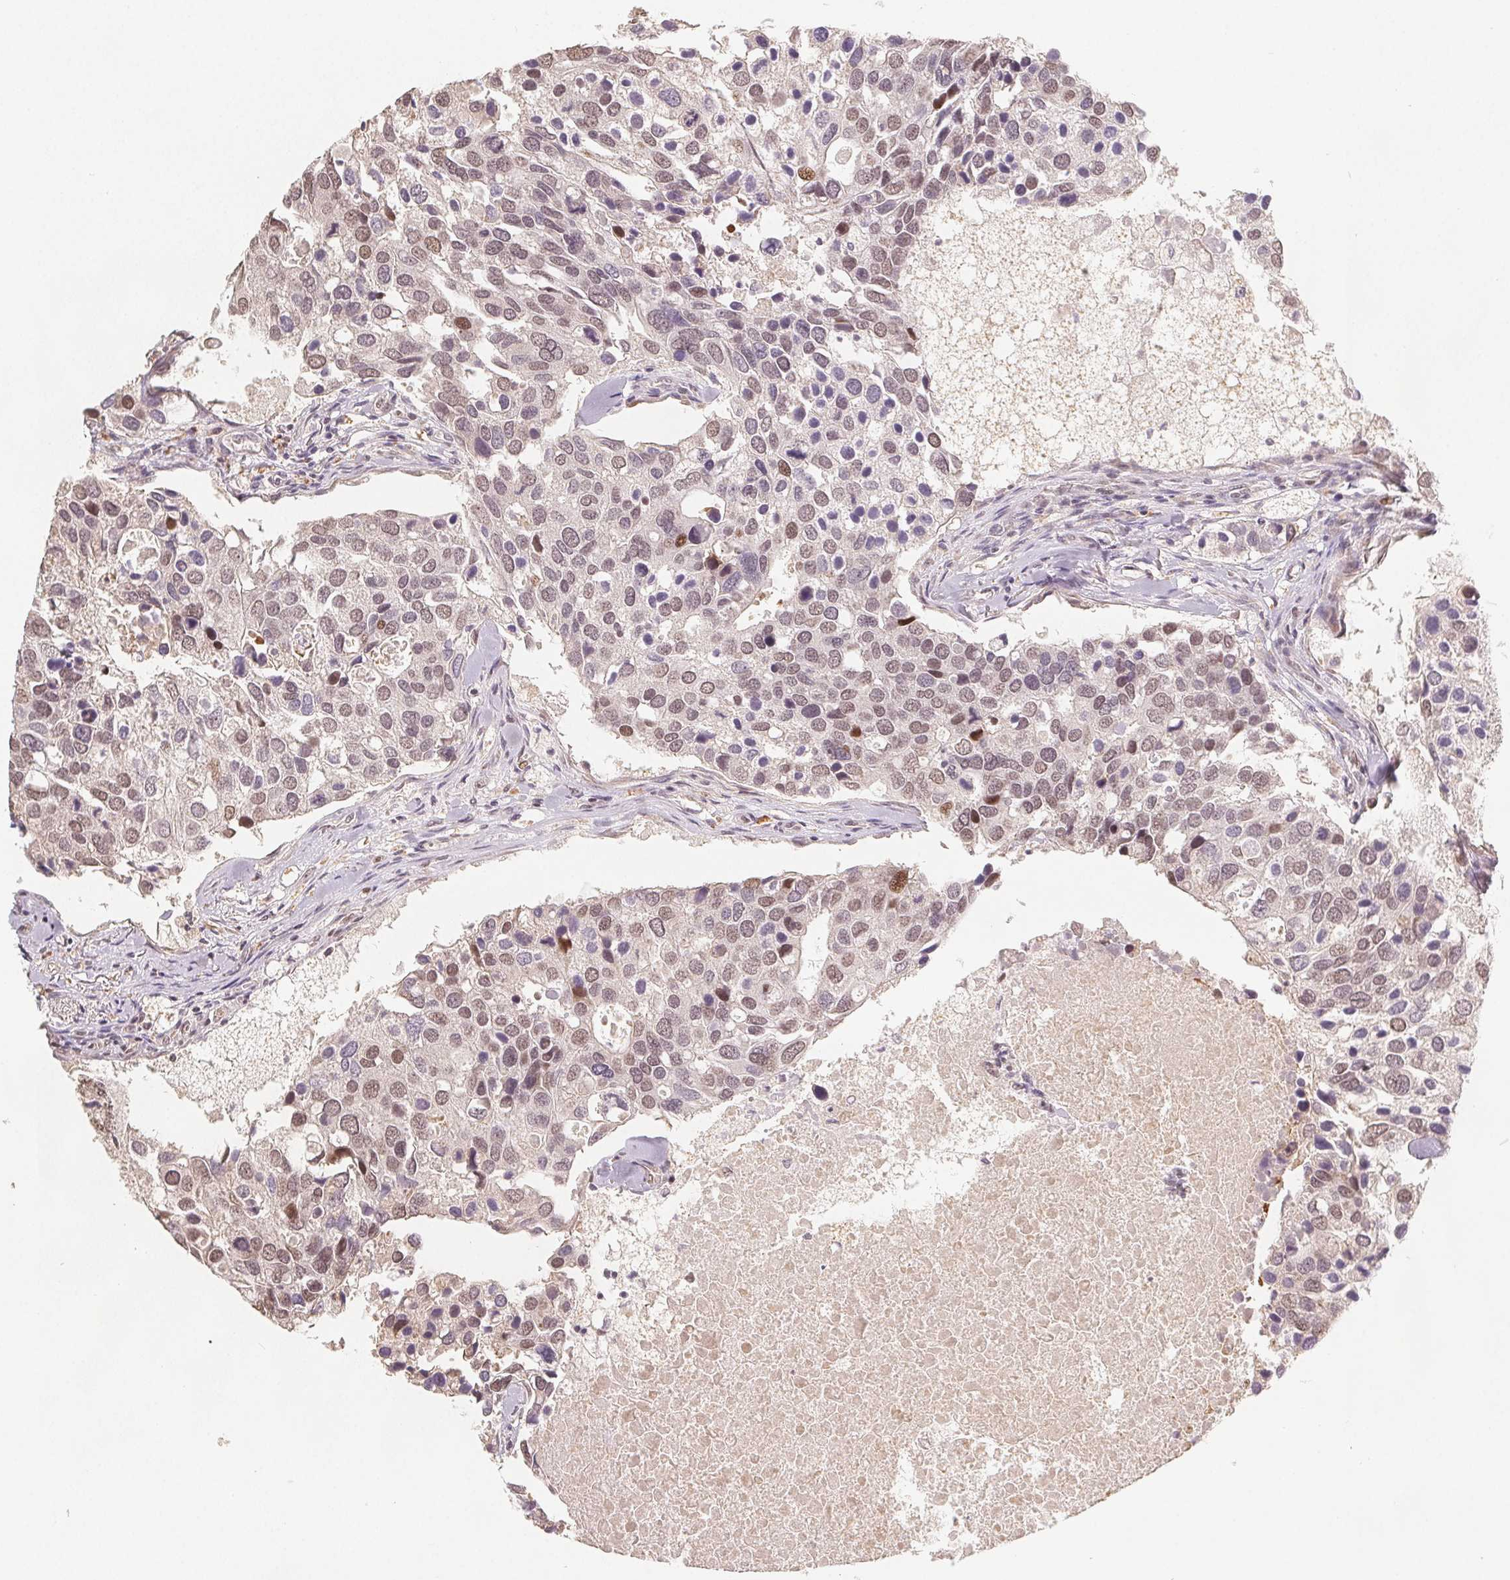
{"staining": {"intensity": "weak", "quantity": ">75%", "location": "nuclear"}, "tissue": "breast cancer", "cell_type": "Tumor cells", "image_type": "cancer", "snomed": [{"axis": "morphology", "description": "Duct carcinoma"}, {"axis": "topography", "description": "Breast"}], "caption": "IHC (DAB) staining of human breast intraductal carcinoma exhibits weak nuclear protein expression in about >75% of tumor cells.", "gene": "CCDC138", "patient": {"sex": "female", "age": 83}}